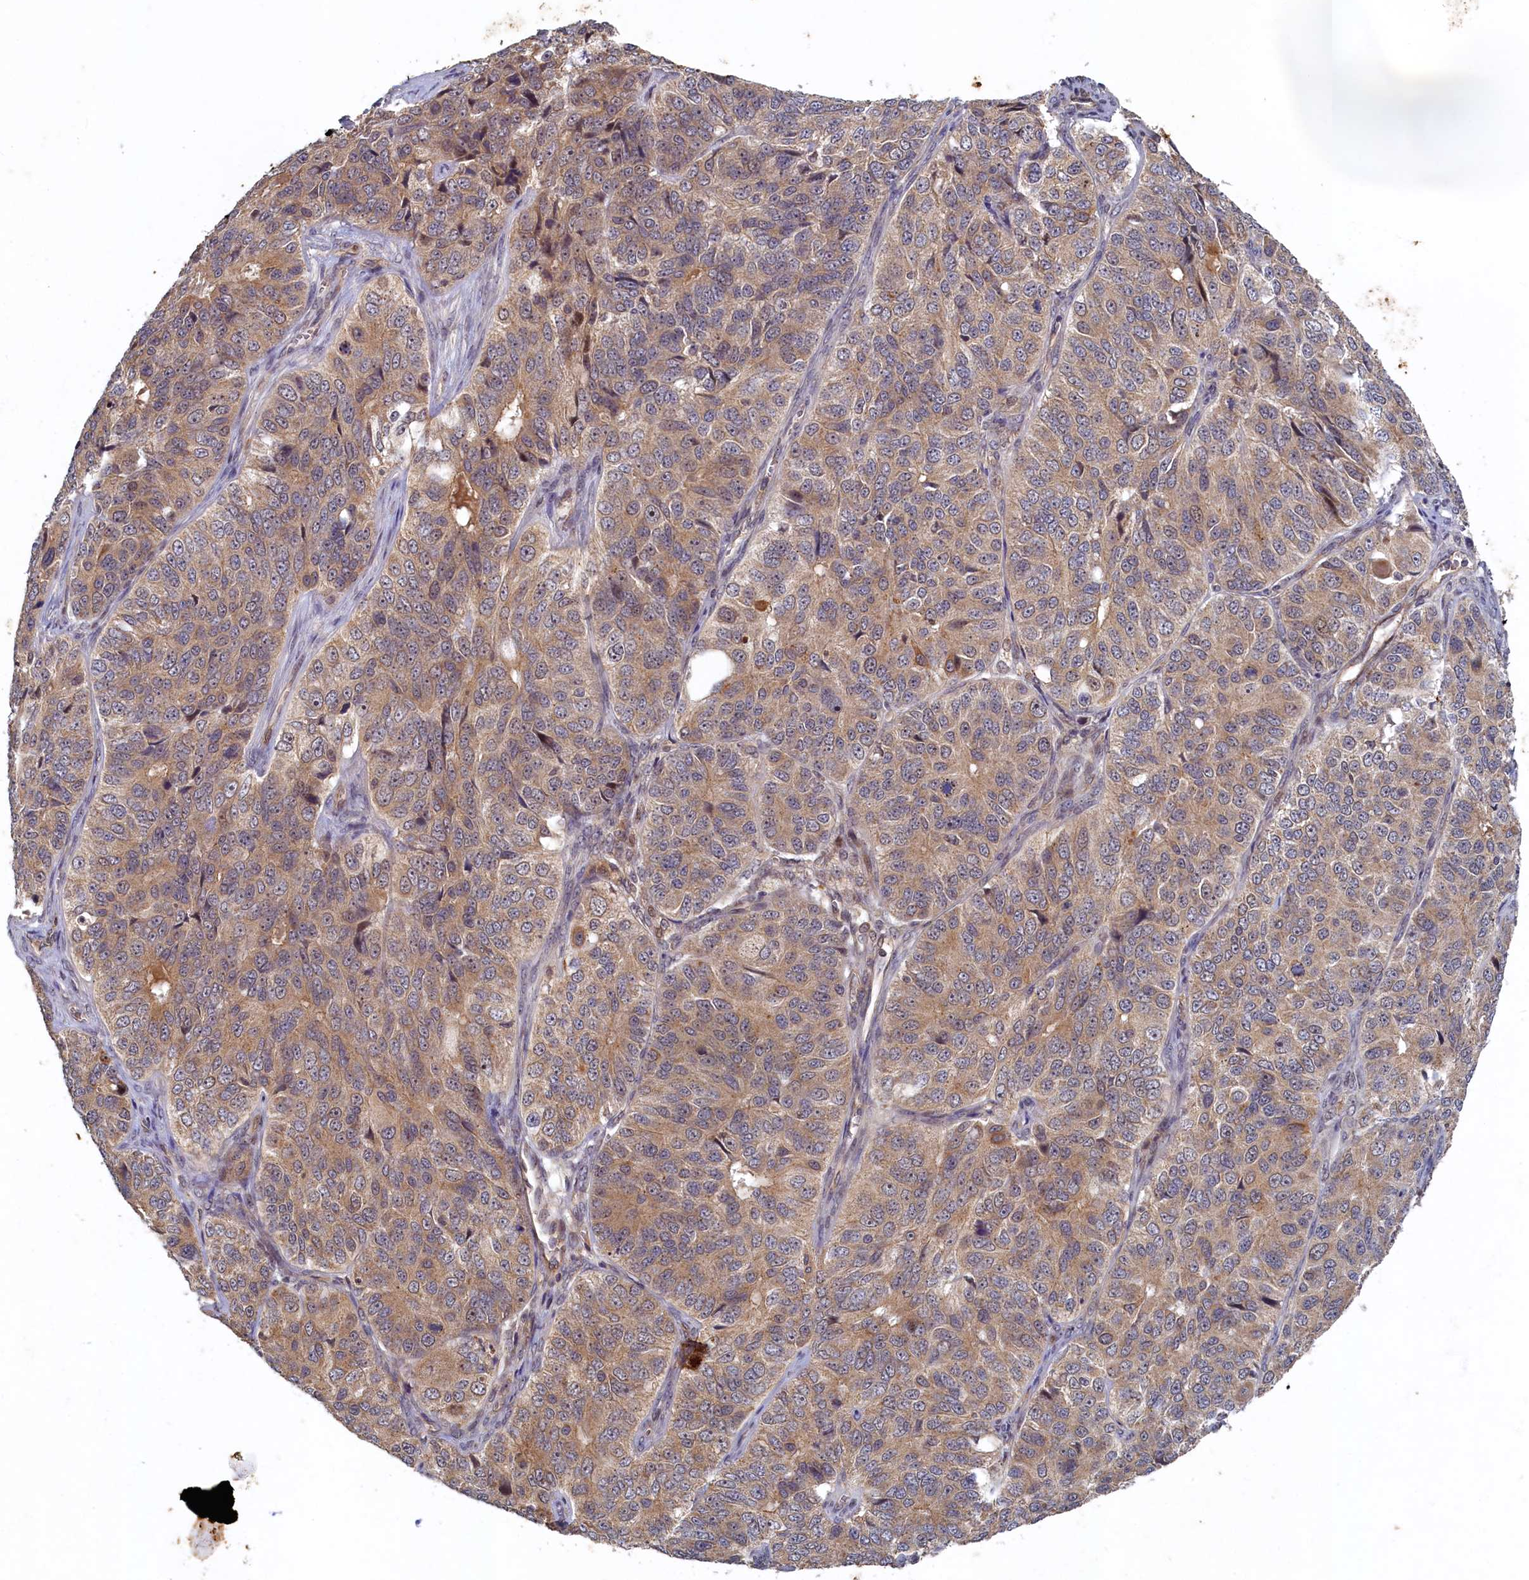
{"staining": {"intensity": "moderate", "quantity": "25%-75%", "location": "cytoplasmic/membranous"}, "tissue": "ovarian cancer", "cell_type": "Tumor cells", "image_type": "cancer", "snomed": [{"axis": "morphology", "description": "Carcinoma, endometroid"}, {"axis": "topography", "description": "Ovary"}], "caption": "High-power microscopy captured an IHC image of ovarian endometroid carcinoma, revealing moderate cytoplasmic/membranous positivity in approximately 25%-75% of tumor cells.", "gene": "CEP20", "patient": {"sex": "female", "age": 51}}